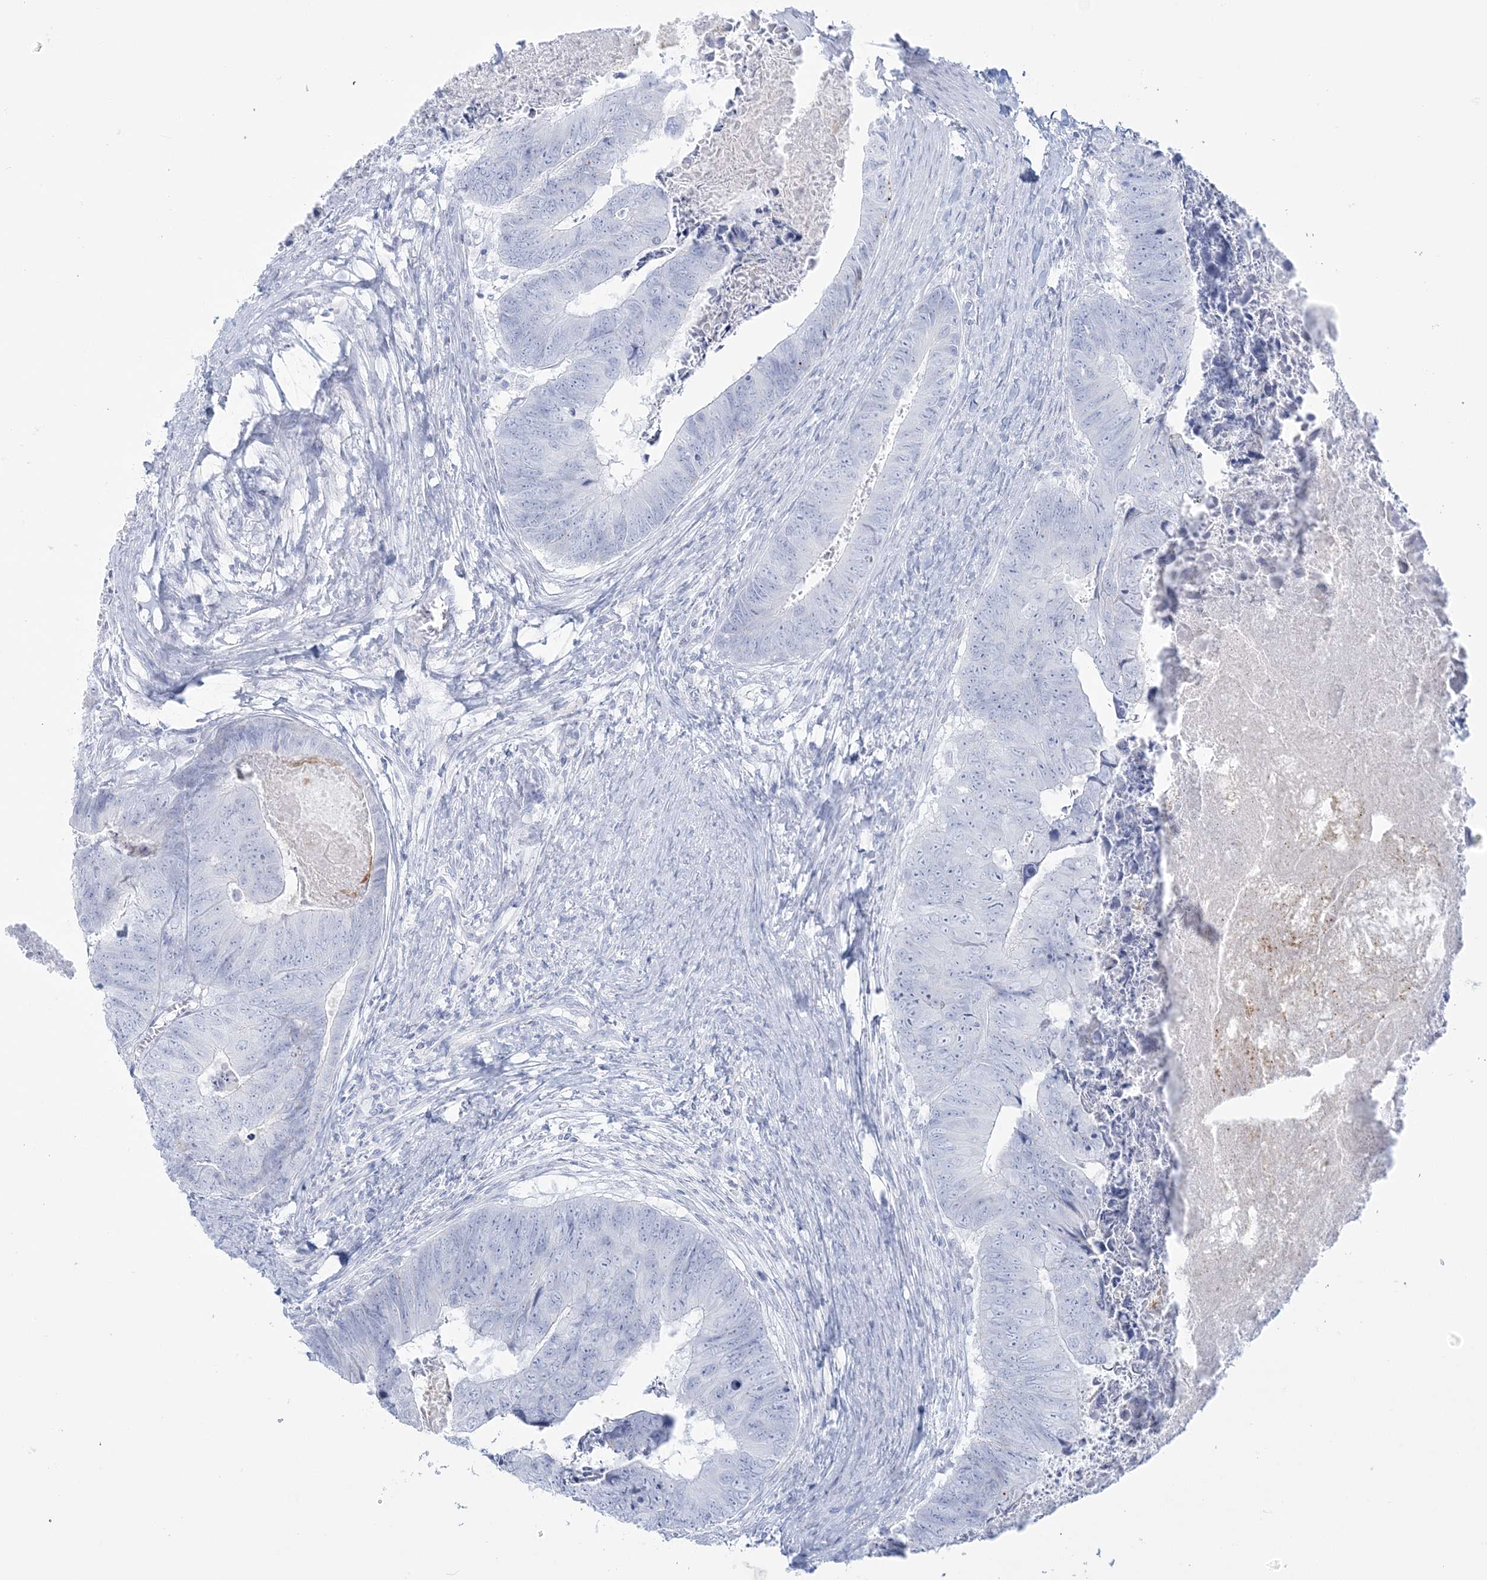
{"staining": {"intensity": "negative", "quantity": "none", "location": "none"}, "tissue": "colorectal cancer", "cell_type": "Tumor cells", "image_type": "cancer", "snomed": [{"axis": "morphology", "description": "Adenocarcinoma, NOS"}, {"axis": "topography", "description": "Colon"}], "caption": "Immunohistochemistry image of neoplastic tissue: human colorectal cancer stained with DAB (3,3'-diaminobenzidine) shows no significant protein staining in tumor cells. (Stains: DAB (3,3'-diaminobenzidine) IHC with hematoxylin counter stain, Microscopy: brightfield microscopy at high magnification).", "gene": "ADGB", "patient": {"sex": "female", "age": 67}}